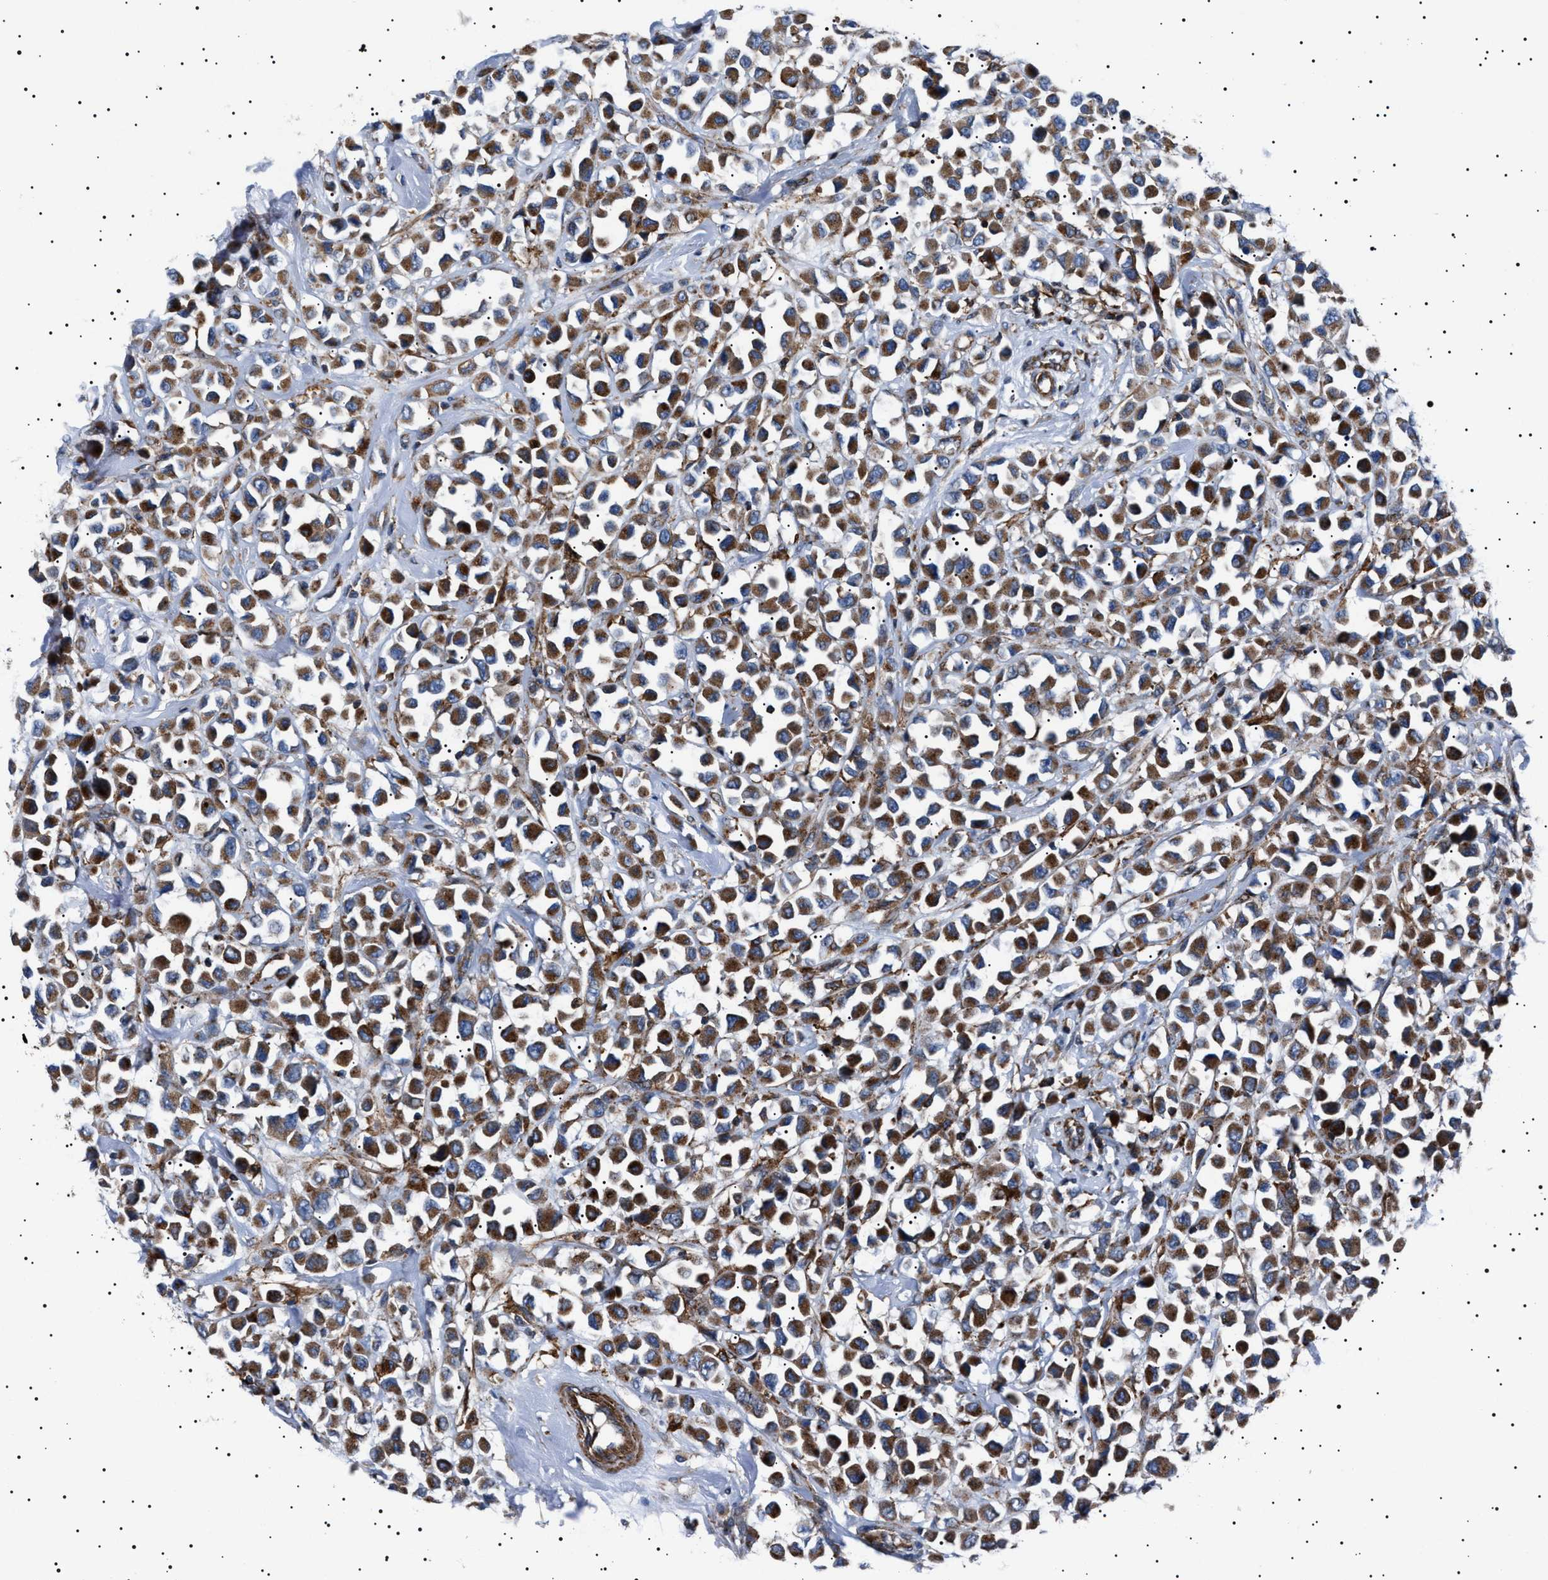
{"staining": {"intensity": "strong", "quantity": ">75%", "location": "cytoplasmic/membranous"}, "tissue": "breast cancer", "cell_type": "Tumor cells", "image_type": "cancer", "snomed": [{"axis": "morphology", "description": "Duct carcinoma"}, {"axis": "topography", "description": "Breast"}], "caption": "Breast intraductal carcinoma stained for a protein reveals strong cytoplasmic/membranous positivity in tumor cells. Nuclei are stained in blue.", "gene": "NEU1", "patient": {"sex": "female", "age": 61}}